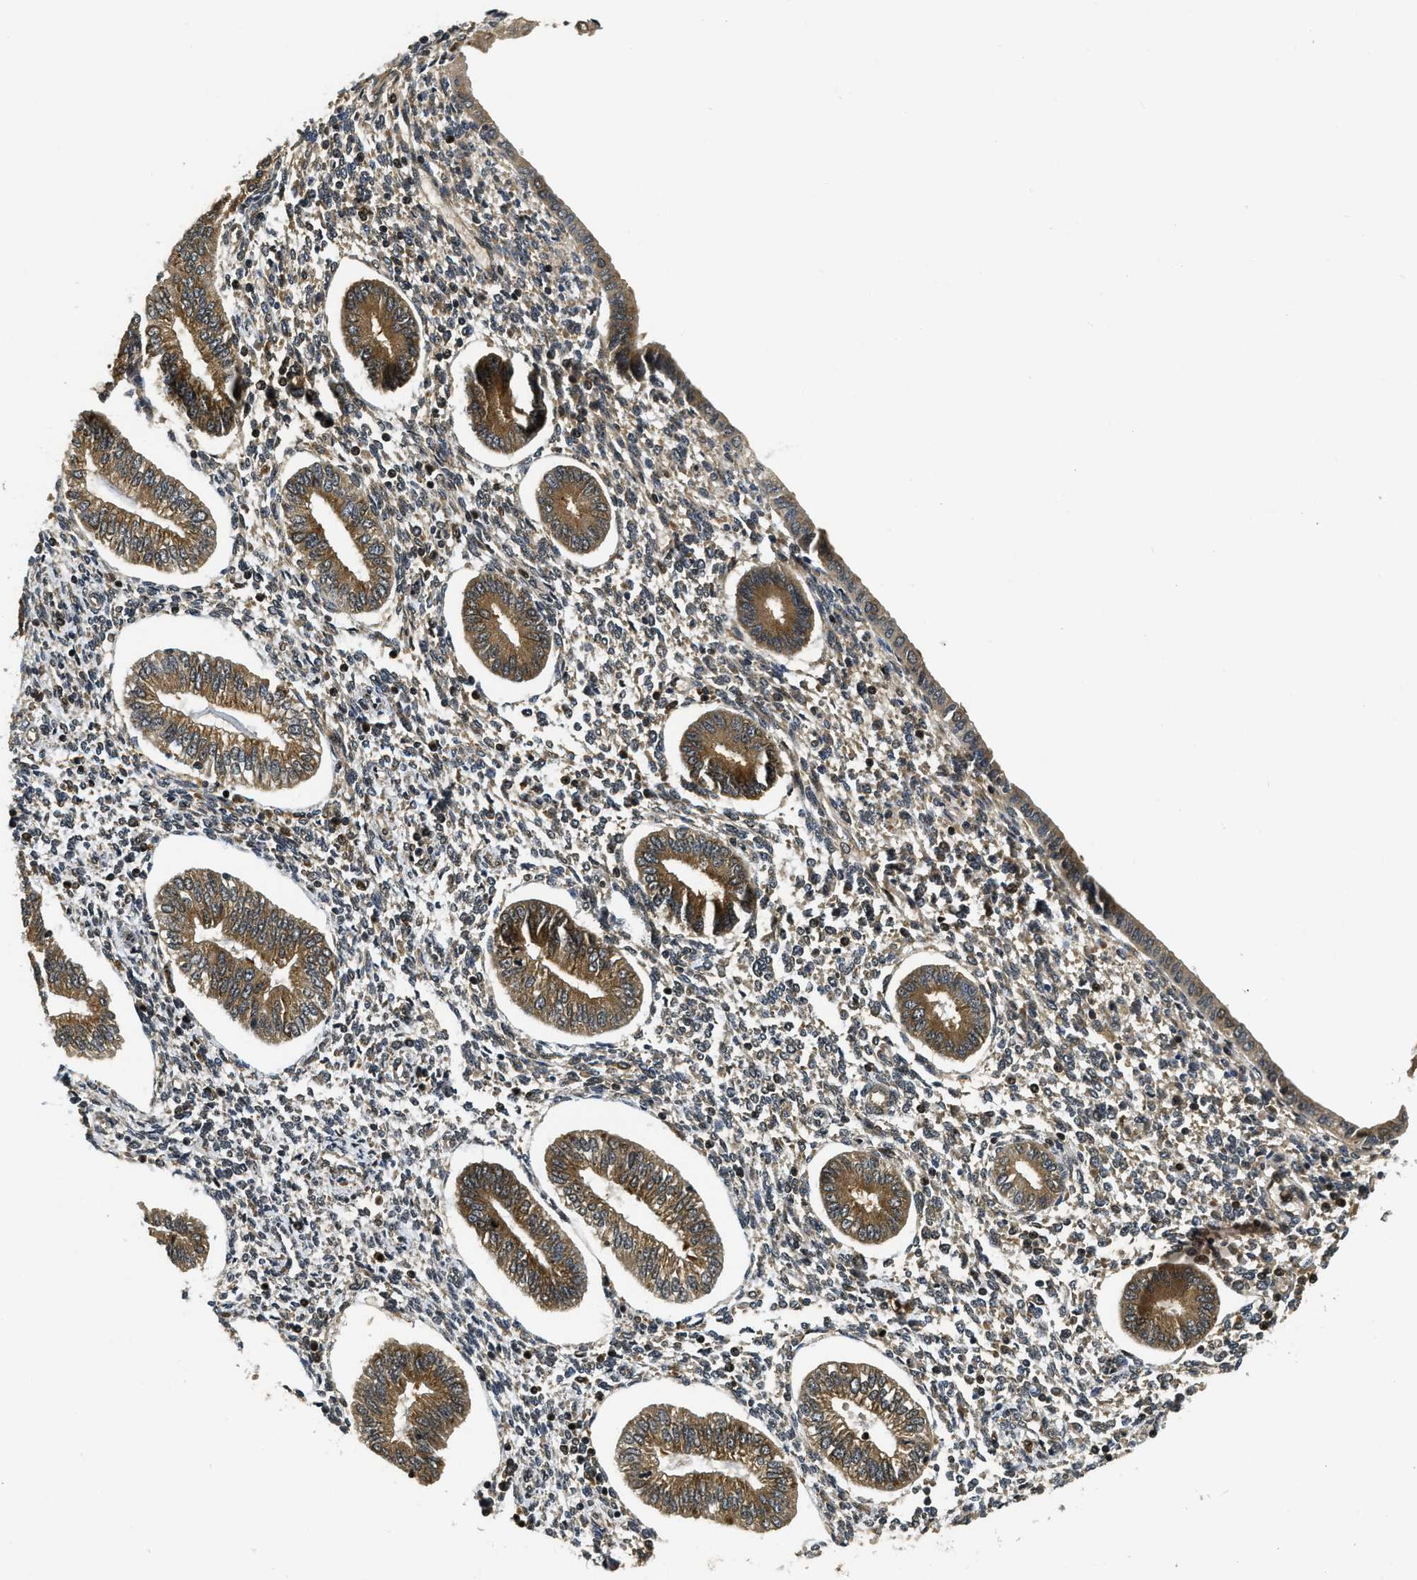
{"staining": {"intensity": "moderate", "quantity": "<25%", "location": "cytoplasmic/membranous"}, "tissue": "endometrium", "cell_type": "Cells in endometrial stroma", "image_type": "normal", "snomed": [{"axis": "morphology", "description": "Normal tissue, NOS"}, {"axis": "topography", "description": "Endometrium"}], "caption": "Normal endometrium demonstrates moderate cytoplasmic/membranous expression in about <25% of cells in endometrial stroma.", "gene": "ADSL", "patient": {"sex": "female", "age": 50}}